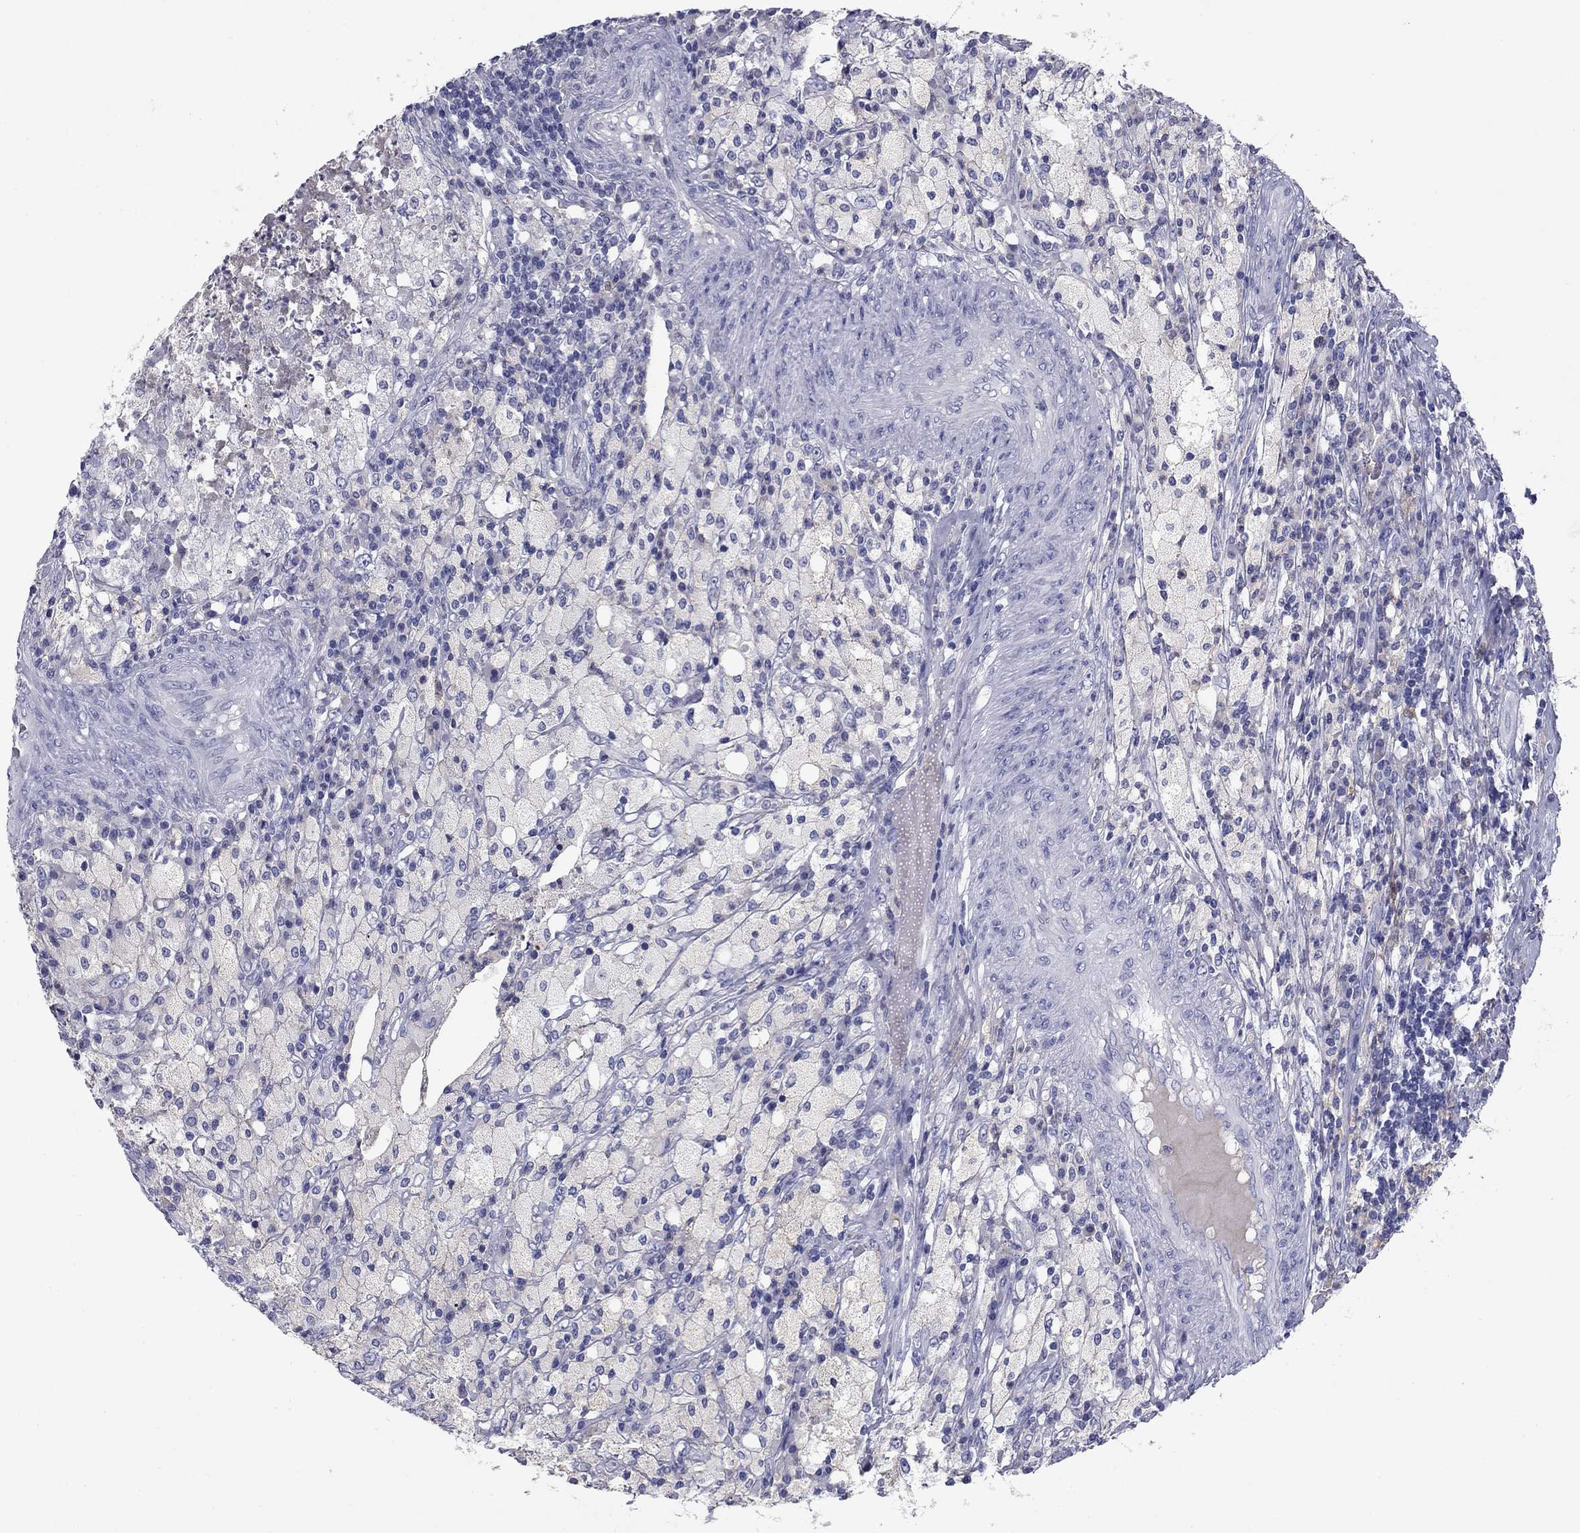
{"staining": {"intensity": "negative", "quantity": "none", "location": "none"}, "tissue": "testis cancer", "cell_type": "Tumor cells", "image_type": "cancer", "snomed": [{"axis": "morphology", "description": "Necrosis, NOS"}, {"axis": "morphology", "description": "Carcinoma, Embryonal, NOS"}, {"axis": "topography", "description": "Testis"}], "caption": "A histopathology image of testis cancer (embryonal carcinoma) stained for a protein demonstrates no brown staining in tumor cells.", "gene": "CFAP119", "patient": {"sex": "male", "age": 19}}